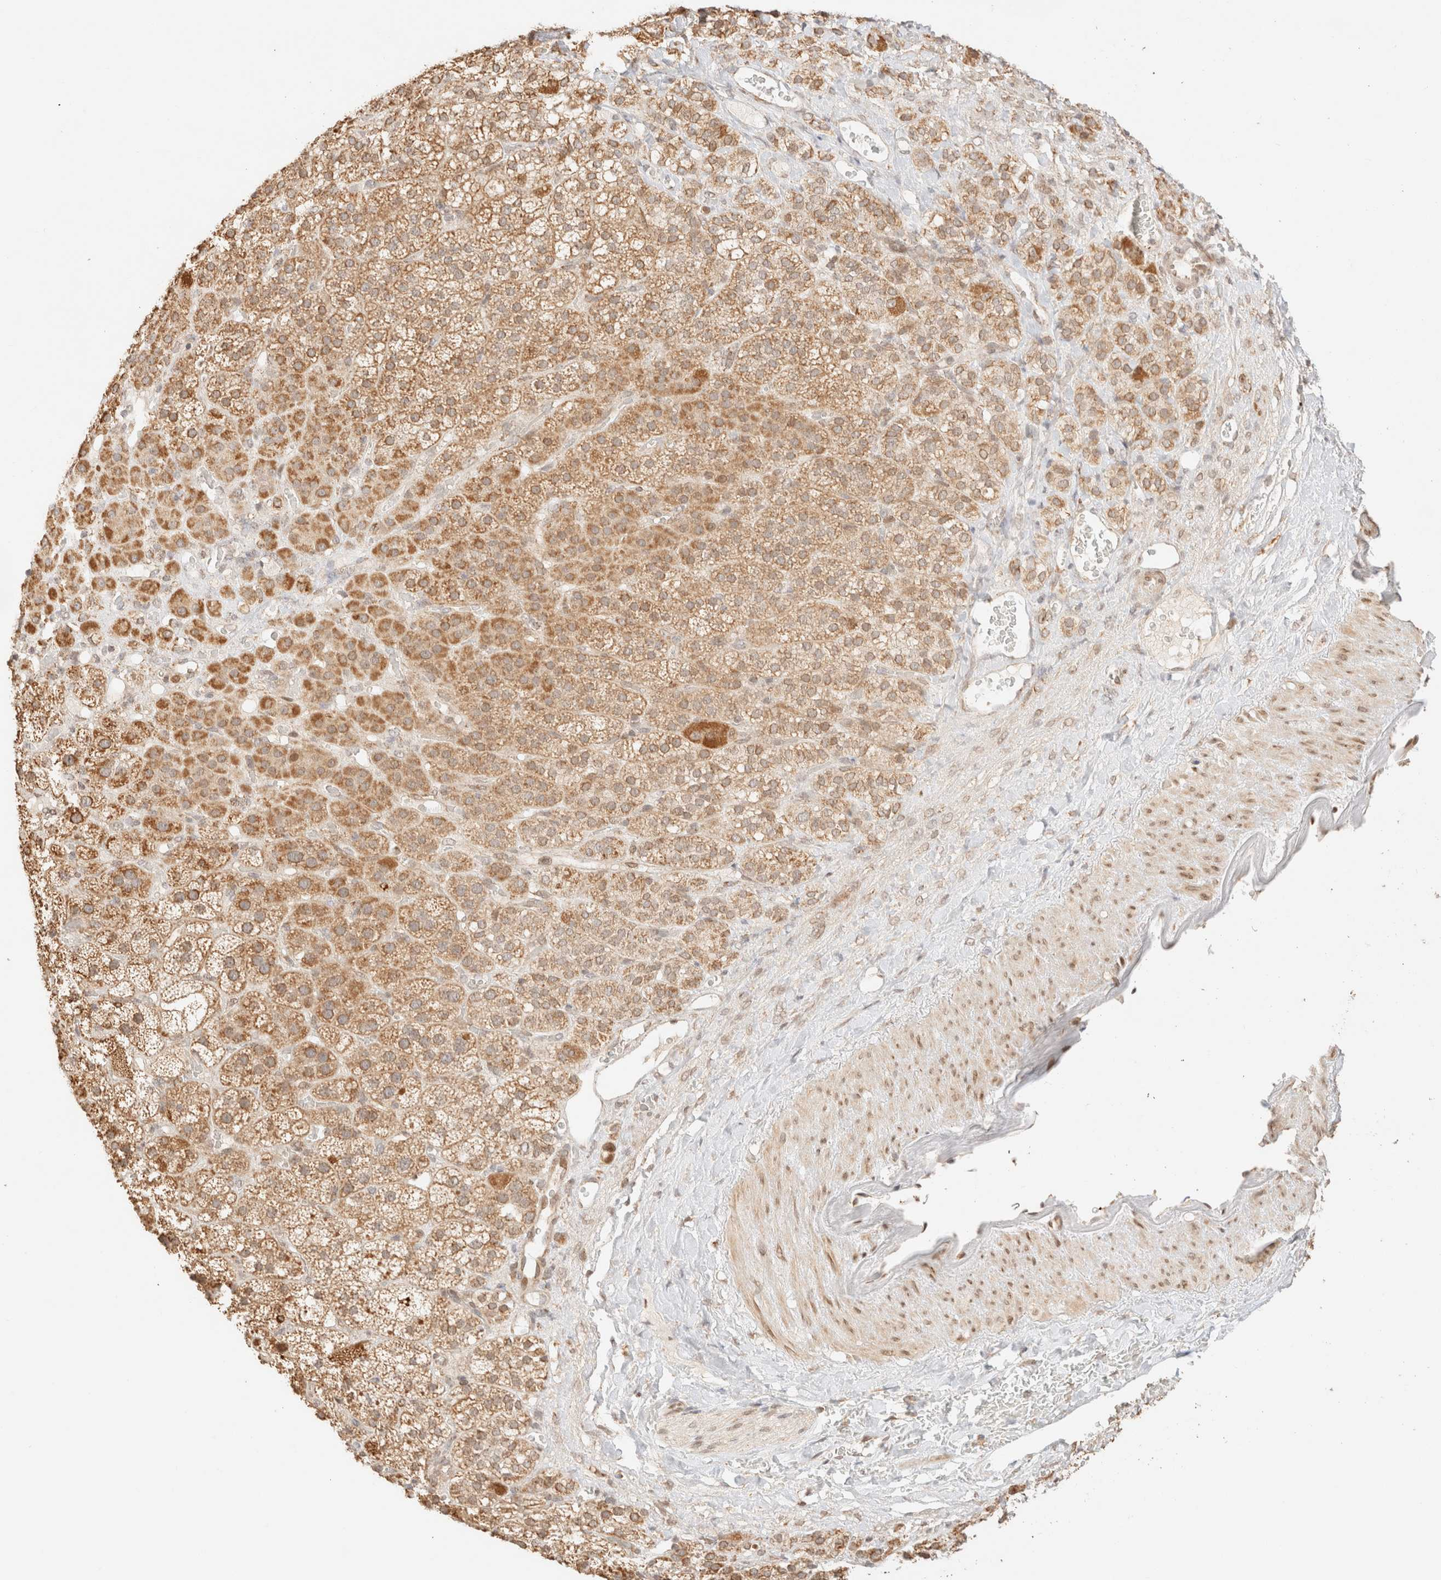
{"staining": {"intensity": "moderate", "quantity": ">75%", "location": "cytoplasmic/membranous"}, "tissue": "adrenal gland", "cell_type": "Glandular cells", "image_type": "normal", "snomed": [{"axis": "morphology", "description": "Normal tissue, NOS"}, {"axis": "topography", "description": "Adrenal gland"}], "caption": "Adrenal gland stained with immunohistochemistry (IHC) exhibits moderate cytoplasmic/membranous positivity in approximately >75% of glandular cells.", "gene": "TACO1", "patient": {"sex": "male", "age": 57}}